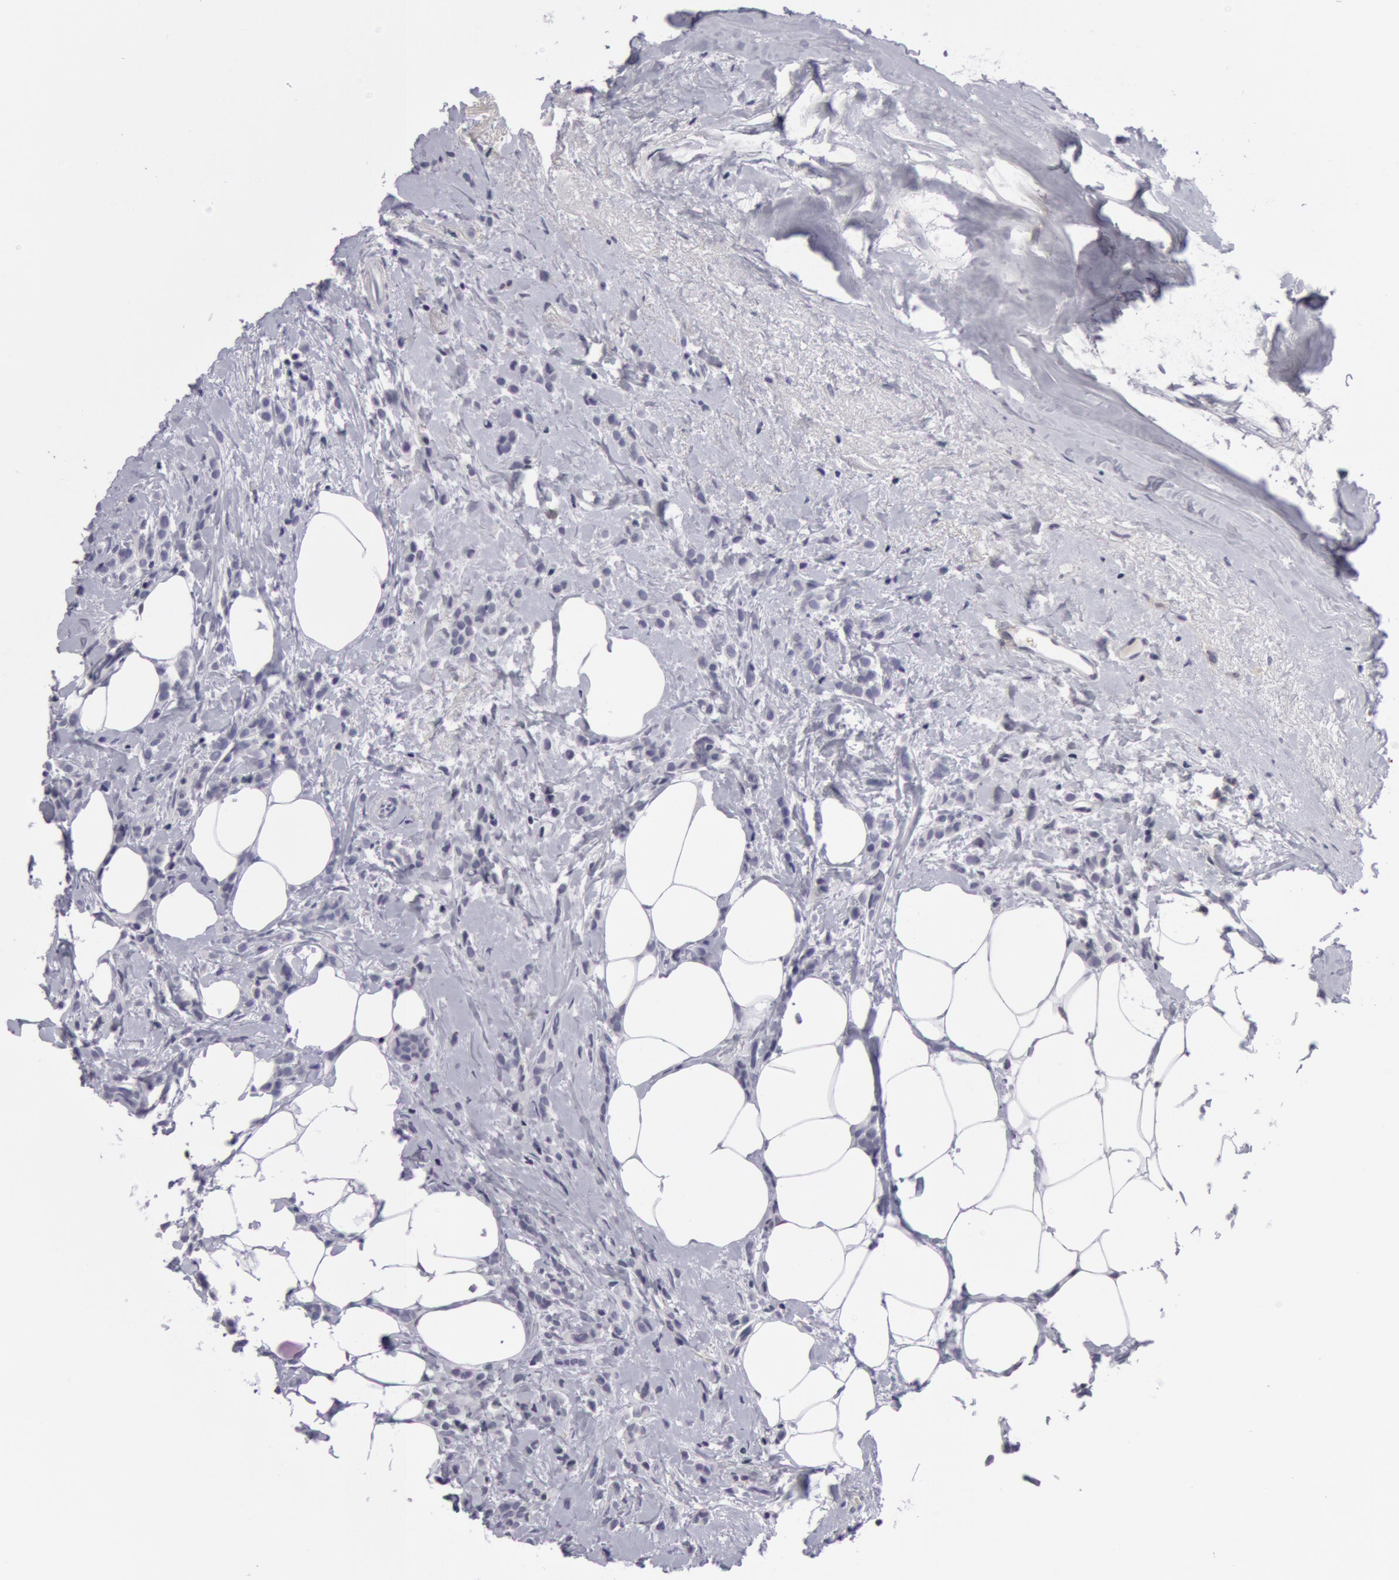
{"staining": {"intensity": "negative", "quantity": "none", "location": "none"}, "tissue": "breast cancer", "cell_type": "Tumor cells", "image_type": "cancer", "snomed": [{"axis": "morphology", "description": "Lobular carcinoma"}, {"axis": "topography", "description": "Breast"}], "caption": "Immunohistochemical staining of breast cancer (lobular carcinoma) reveals no significant positivity in tumor cells.", "gene": "NLGN4X", "patient": {"sex": "female", "age": 56}}